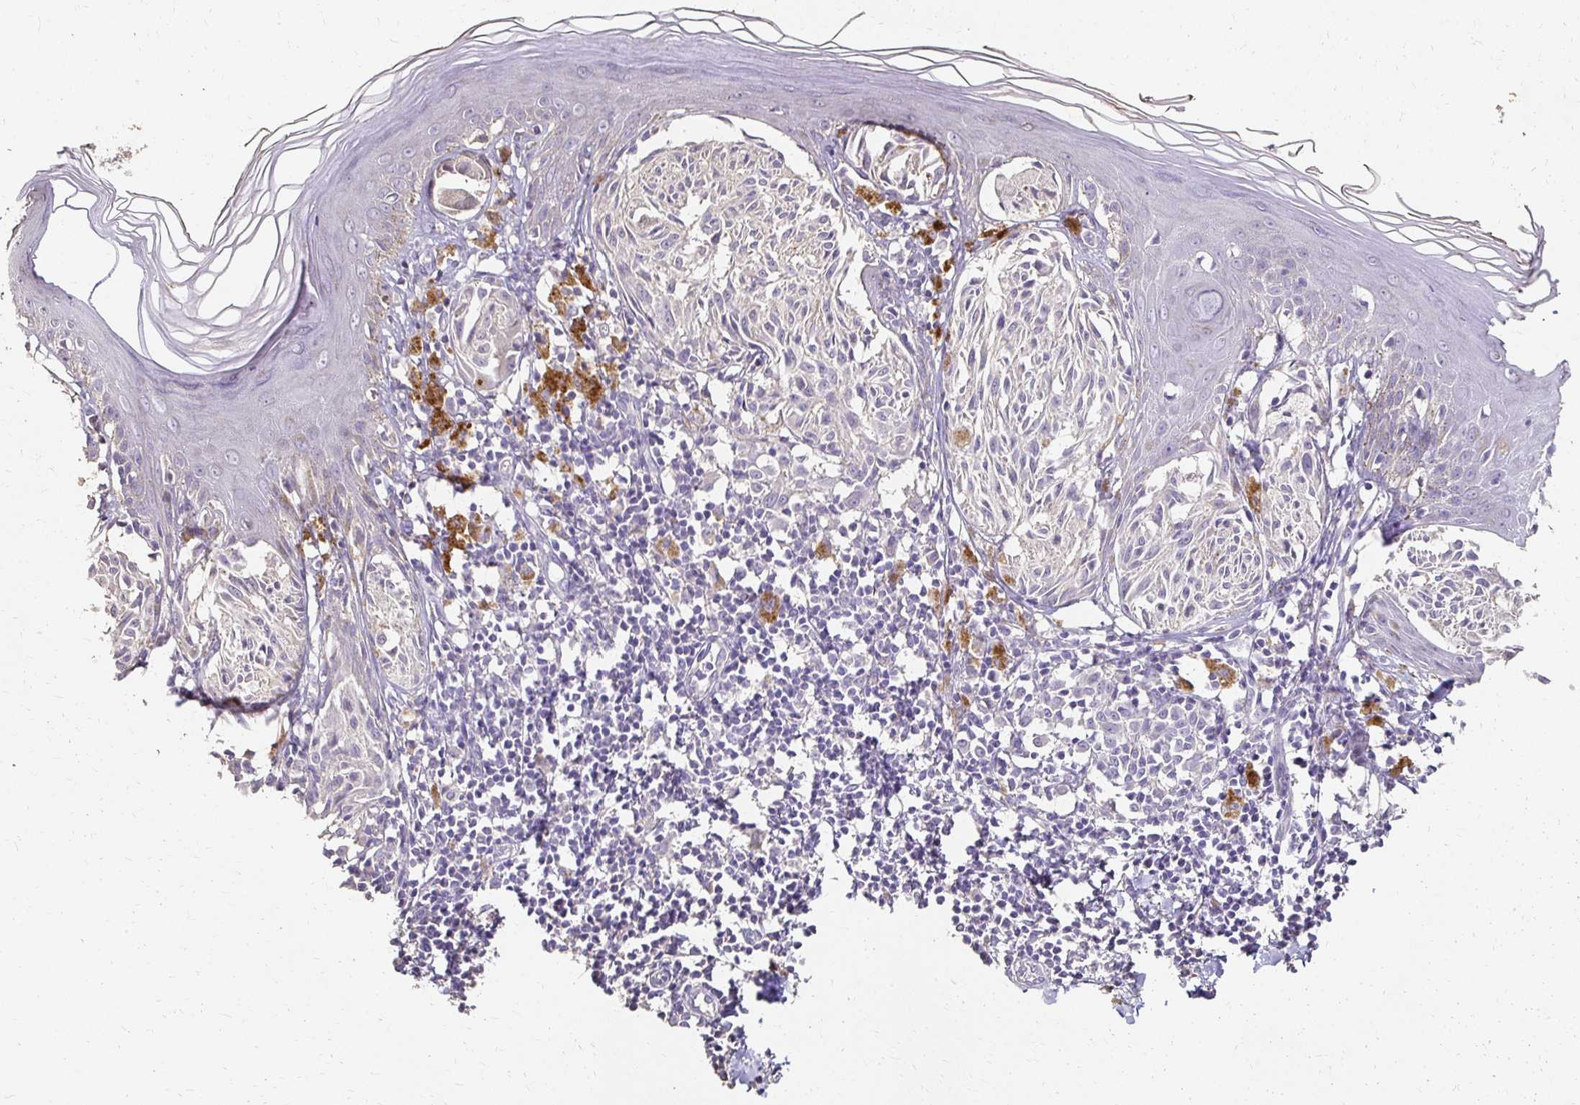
{"staining": {"intensity": "negative", "quantity": "none", "location": "none"}, "tissue": "melanoma", "cell_type": "Tumor cells", "image_type": "cancer", "snomed": [{"axis": "morphology", "description": "Malignant melanoma, NOS"}, {"axis": "topography", "description": "Skin"}], "caption": "Immunohistochemical staining of malignant melanoma exhibits no significant staining in tumor cells. (DAB immunohistochemistry visualized using brightfield microscopy, high magnification).", "gene": "UGT1A6", "patient": {"sex": "female", "age": 38}}